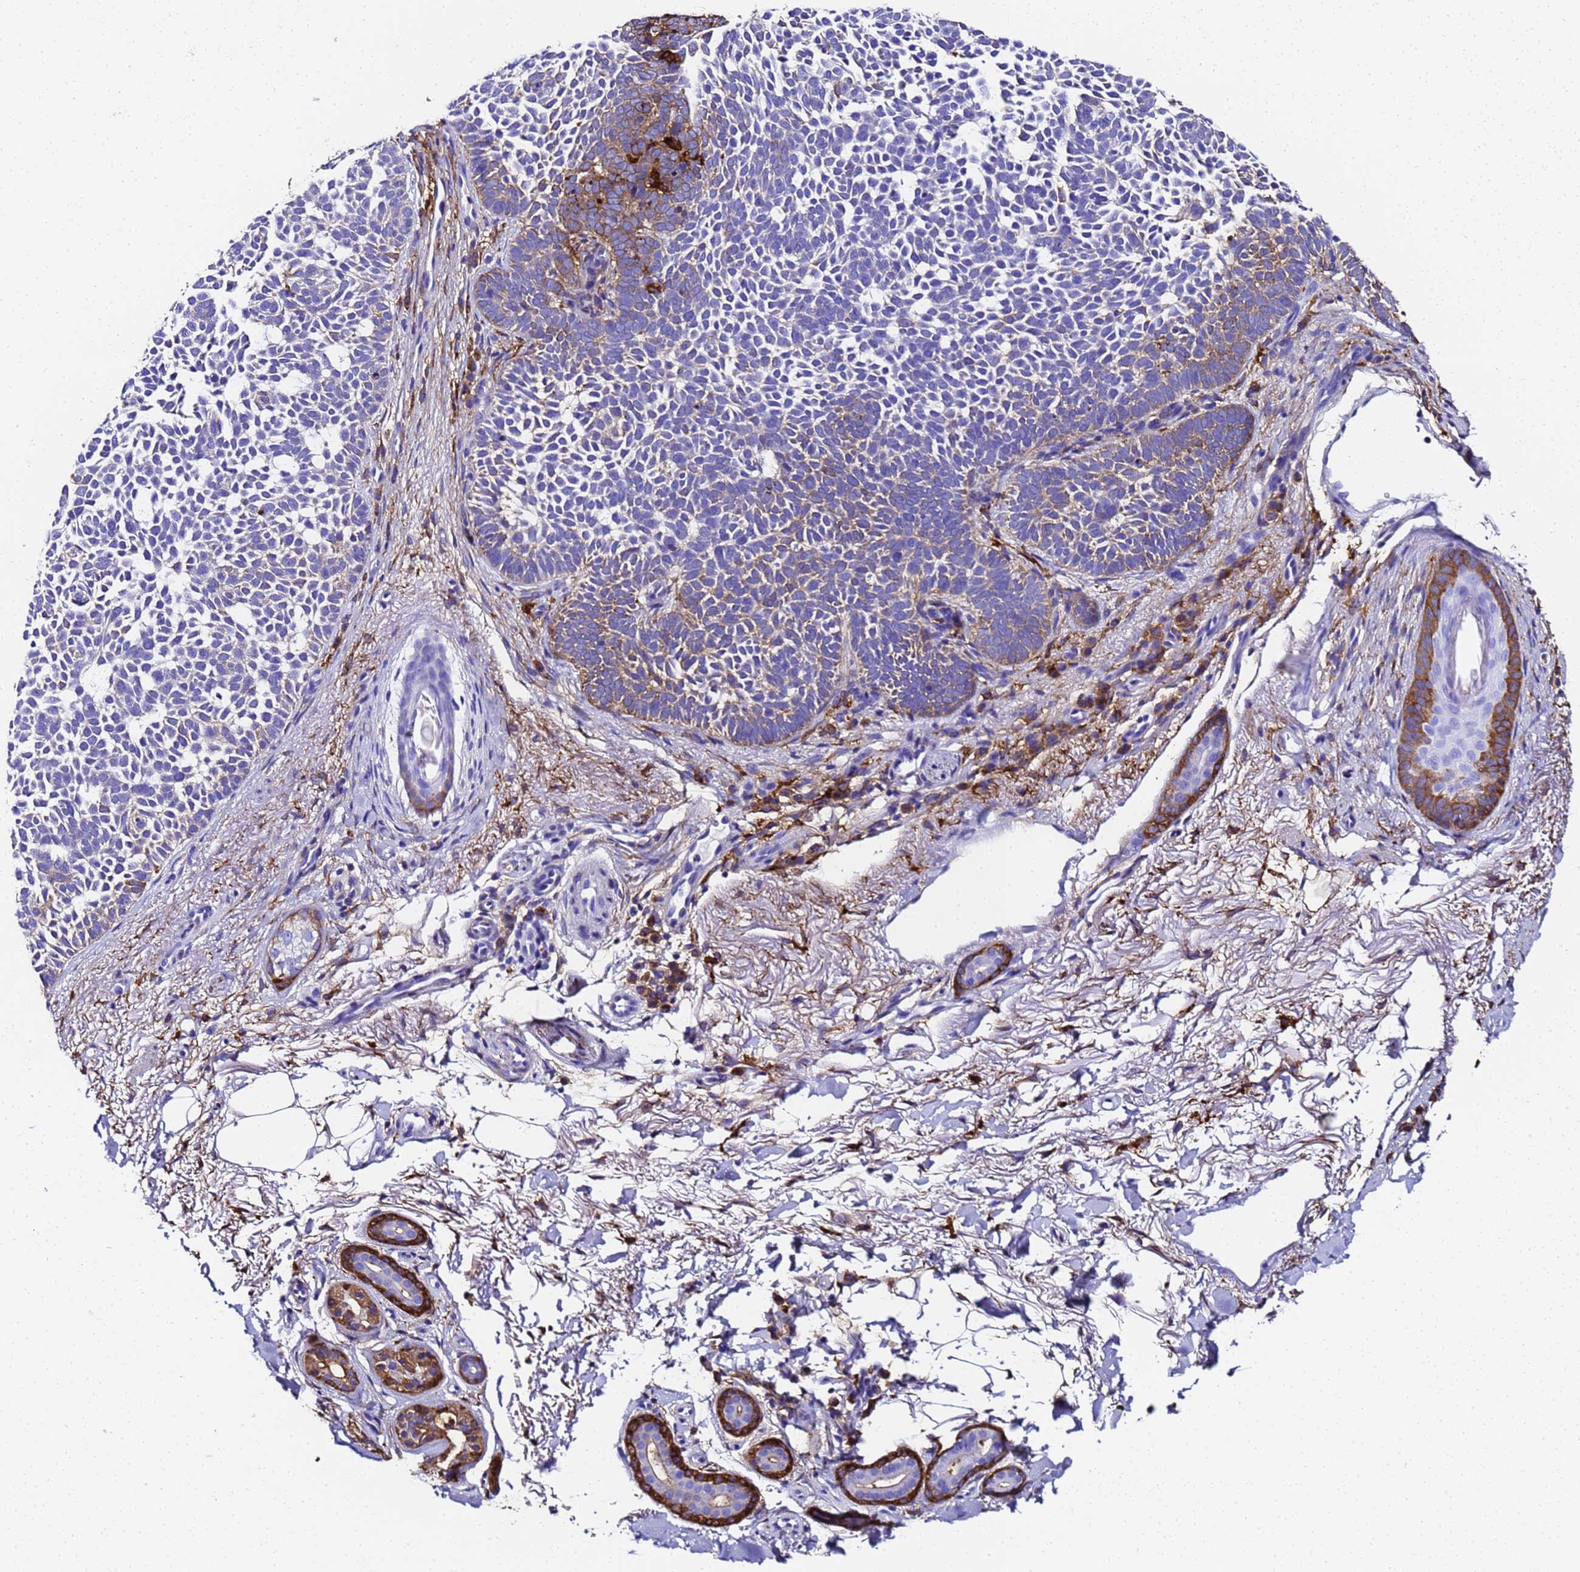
{"staining": {"intensity": "moderate", "quantity": "<25%", "location": "cytoplasmic/membranous"}, "tissue": "skin cancer", "cell_type": "Tumor cells", "image_type": "cancer", "snomed": [{"axis": "morphology", "description": "Basal cell carcinoma"}, {"axis": "topography", "description": "Skin"}], "caption": "Immunohistochemistry (IHC) histopathology image of neoplastic tissue: human skin basal cell carcinoma stained using immunohistochemistry exhibits low levels of moderate protein expression localized specifically in the cytoplasmic/membranous of tumor cells, appearing as a cytoplasmic/membranous brown color.", "gene": "FTL", "patient": {"sex": "female", "age": 77}}